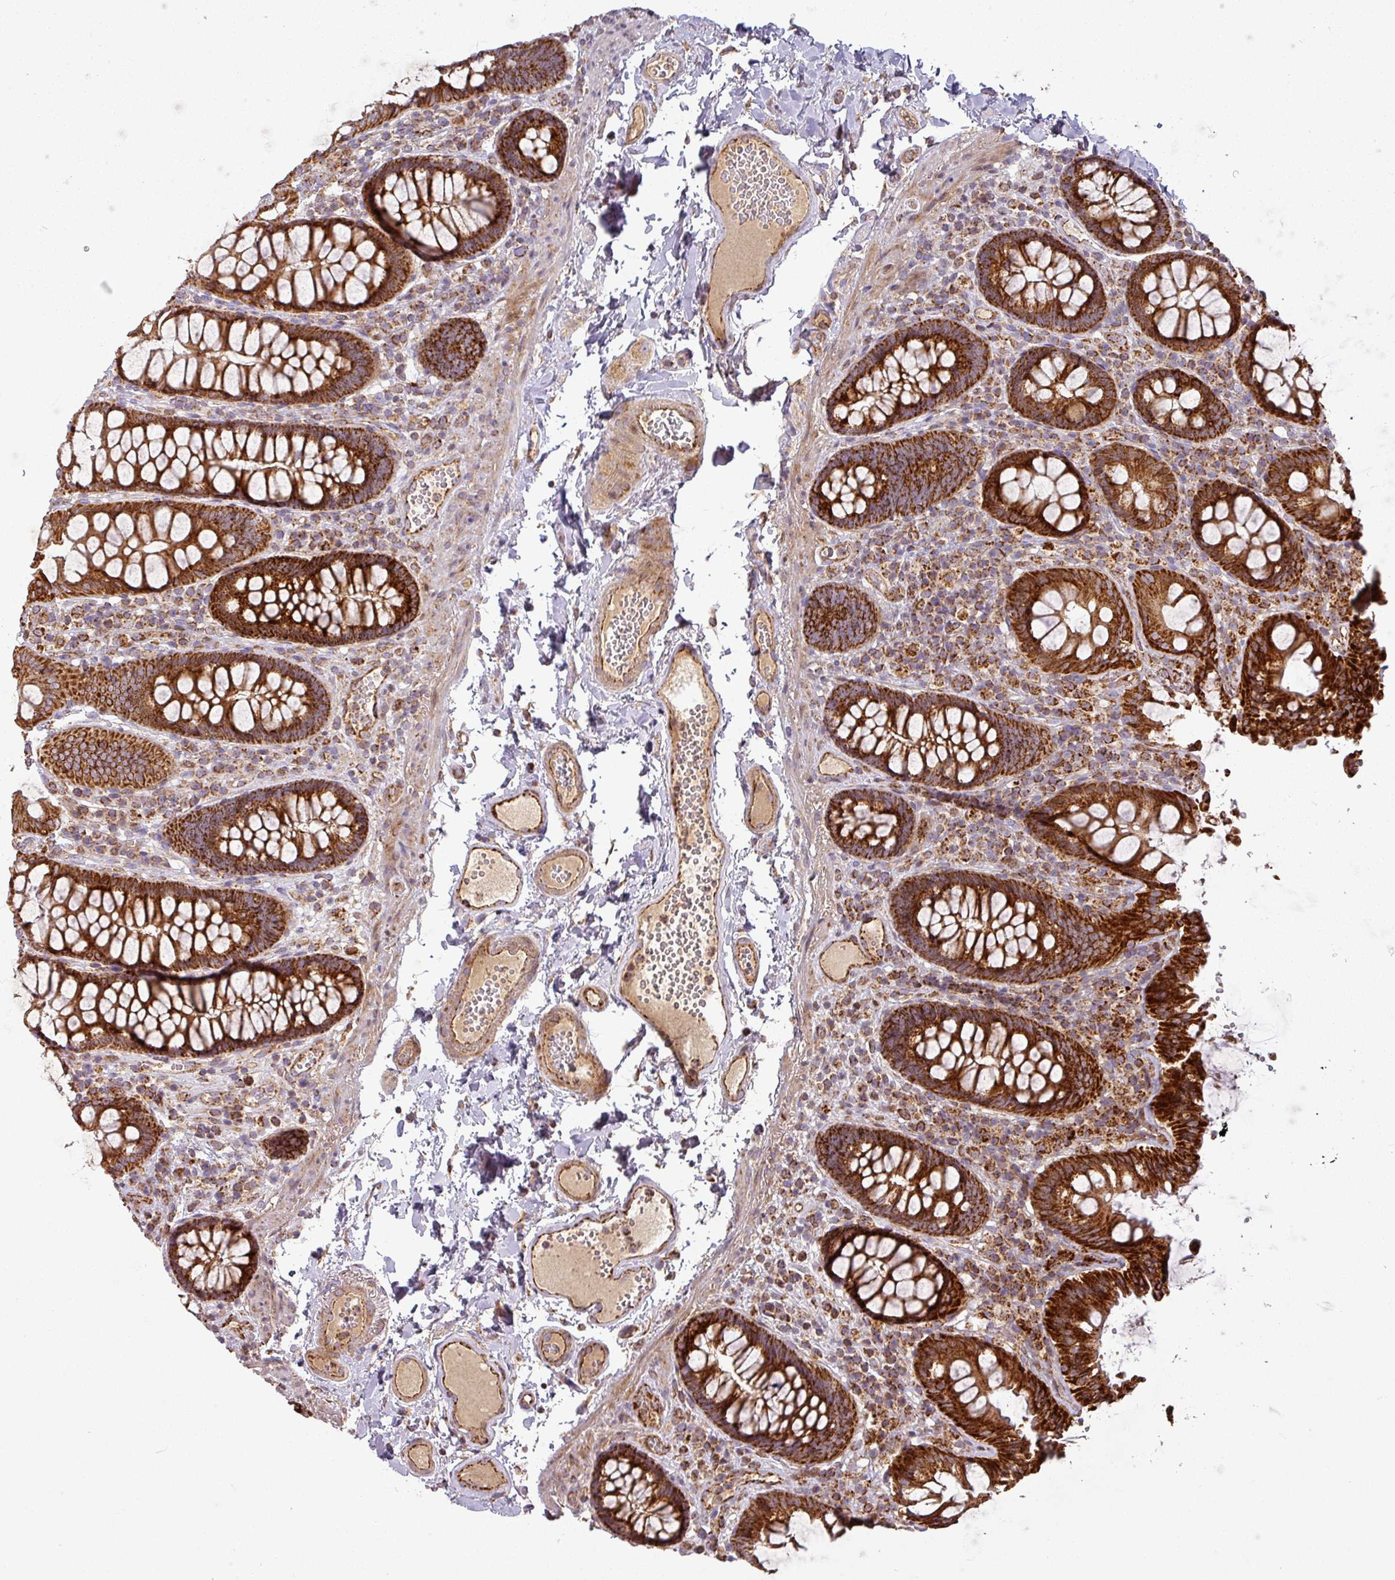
{"staining": {"intensity": "moderate", "quantity": ">75%", "location": "cytoplasmic/membranous"}, "tissue": "colon", "cell_type": "Endothelial cells", "image_type": "normal", "snomed": [{"axis": "morphology", "description": "Normal tissue, NOS"}, {"axis": "topography", "description": "Colon"}], "caption": "Colon stained for a protein (brown) displays moderate cytoplasmic/membranous positive positivity in about >75% of endothelial cells.", "gene": "GPD2", "patient": {"sex": "male", "age": 84}}